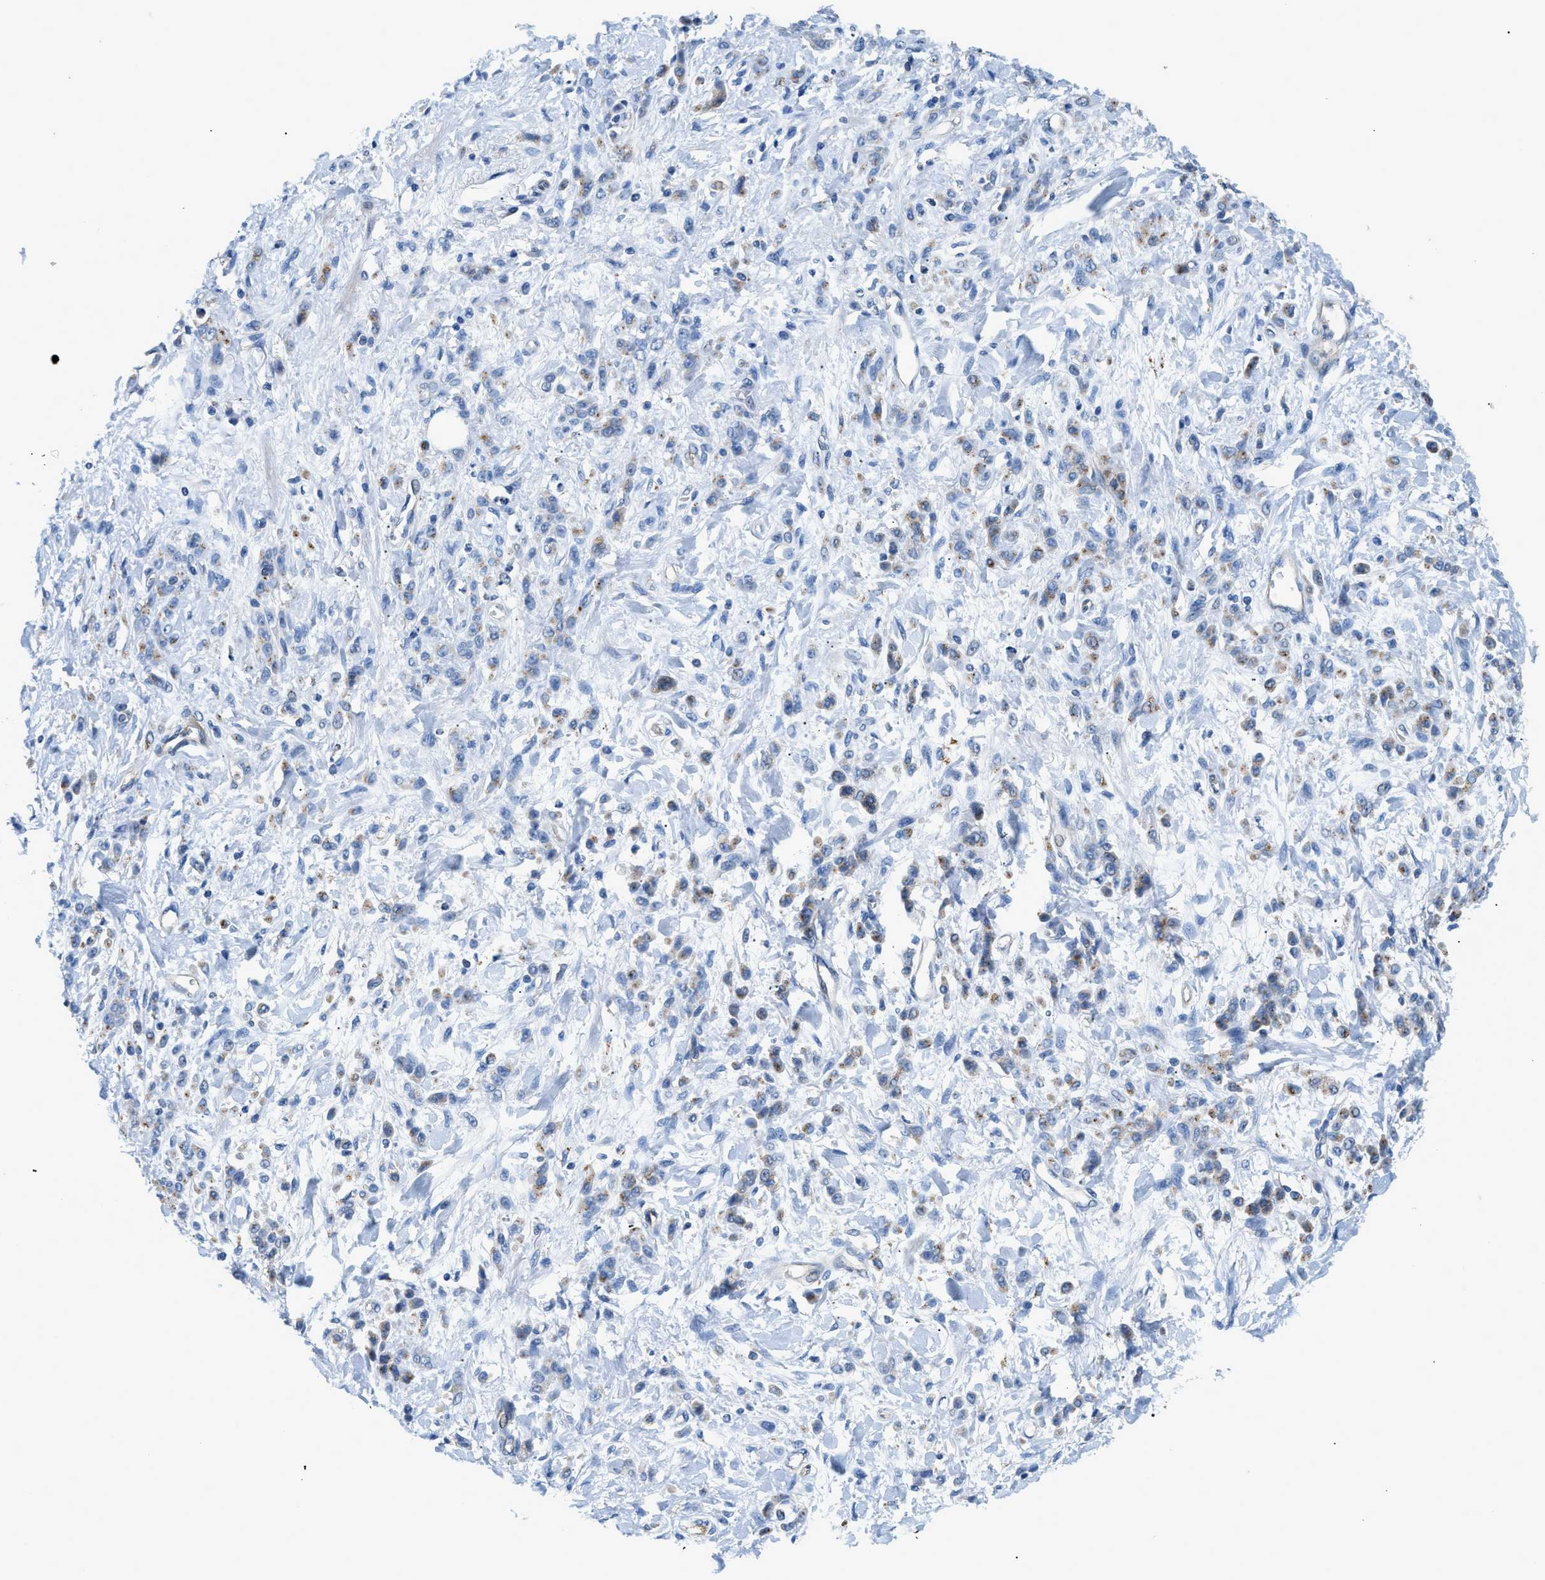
{"staining": {"intensity": "negative", "quantity": "none", "location": "none"}, "tissue": "stomach cancer", "cell_type": "Tumor cells", "image_type": "cancer", "snomed": [{"axis": "morphology", "description": "Normal tissue, NOS"}, {"axis": "morphology", "description": "Adenocarcinoma, NOS"}, {"axis": "topography", "description": "Stomach"}], "caption": "DAB immunohistochemical staining of adenocarcinoma (stomach) exhibits no significant positivity in tumor cells.", "gene": "ORAI1", "patient": {"sex": "male", "age": 82}}